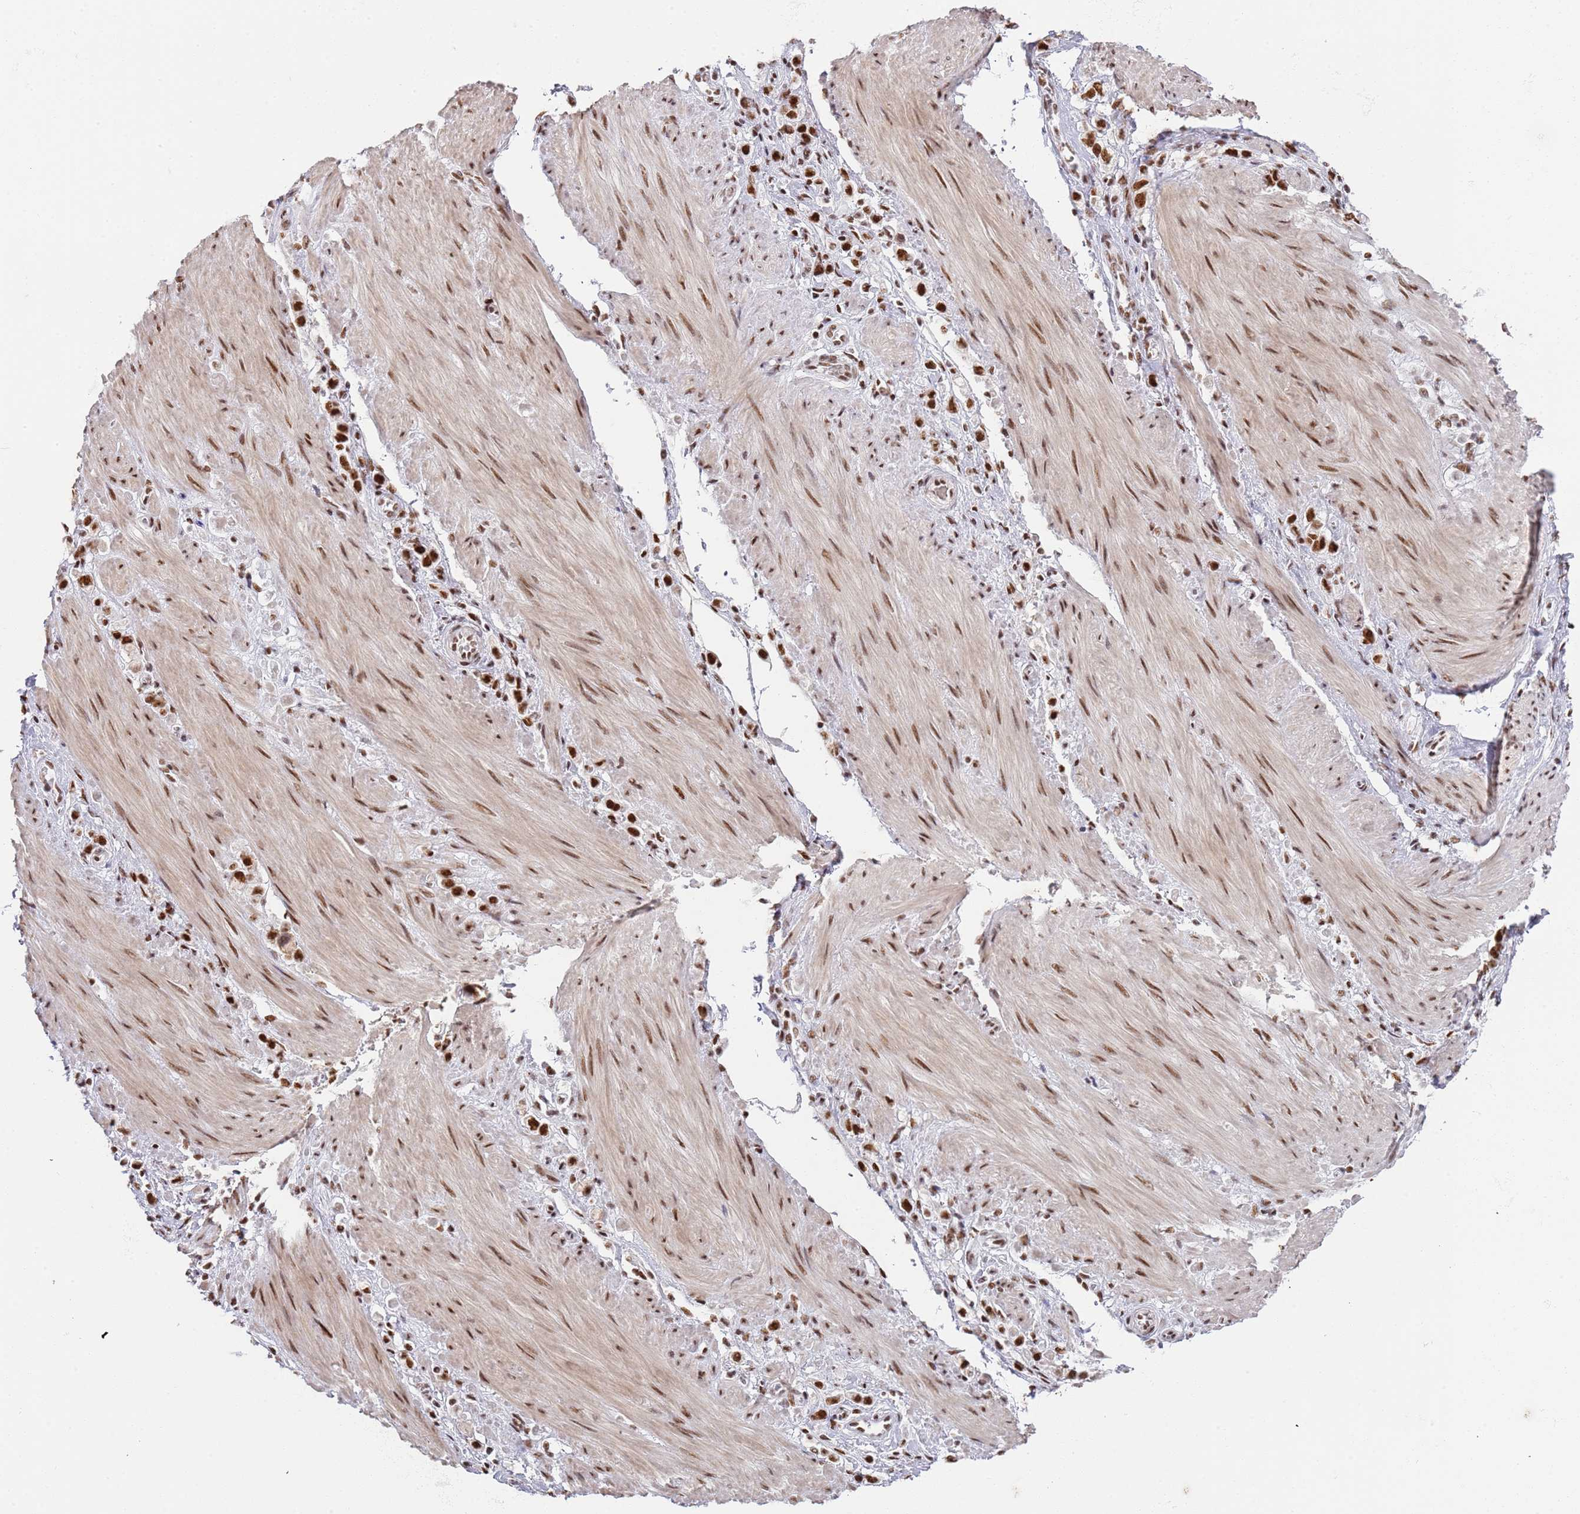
{"staining": {"intensity": "strong", "quantity": ">75%", "location": "nuclear"}, "tissue": "stomach cancer", "cell_type": "Tumor cells", "image_type": "cancer", "snomed": [{"axis": "morphology", "description": "Adenocarcinoma, NOS"}, {"axis": "topography", "description": "Stomach"}], "caption": "The photomicrograph exhibits staining of stomach cancer, revealing strong nuclear protein staining (brown color) within tumor cells. The staining is performed using DAB (3,3'-diaminobenzidine) brown chromogen to label protein expression. The nuclei are counter-stained blue using hematoxylin.", "gene": "AKAP8L", "patient": {"sex": "female", "age": 65}}